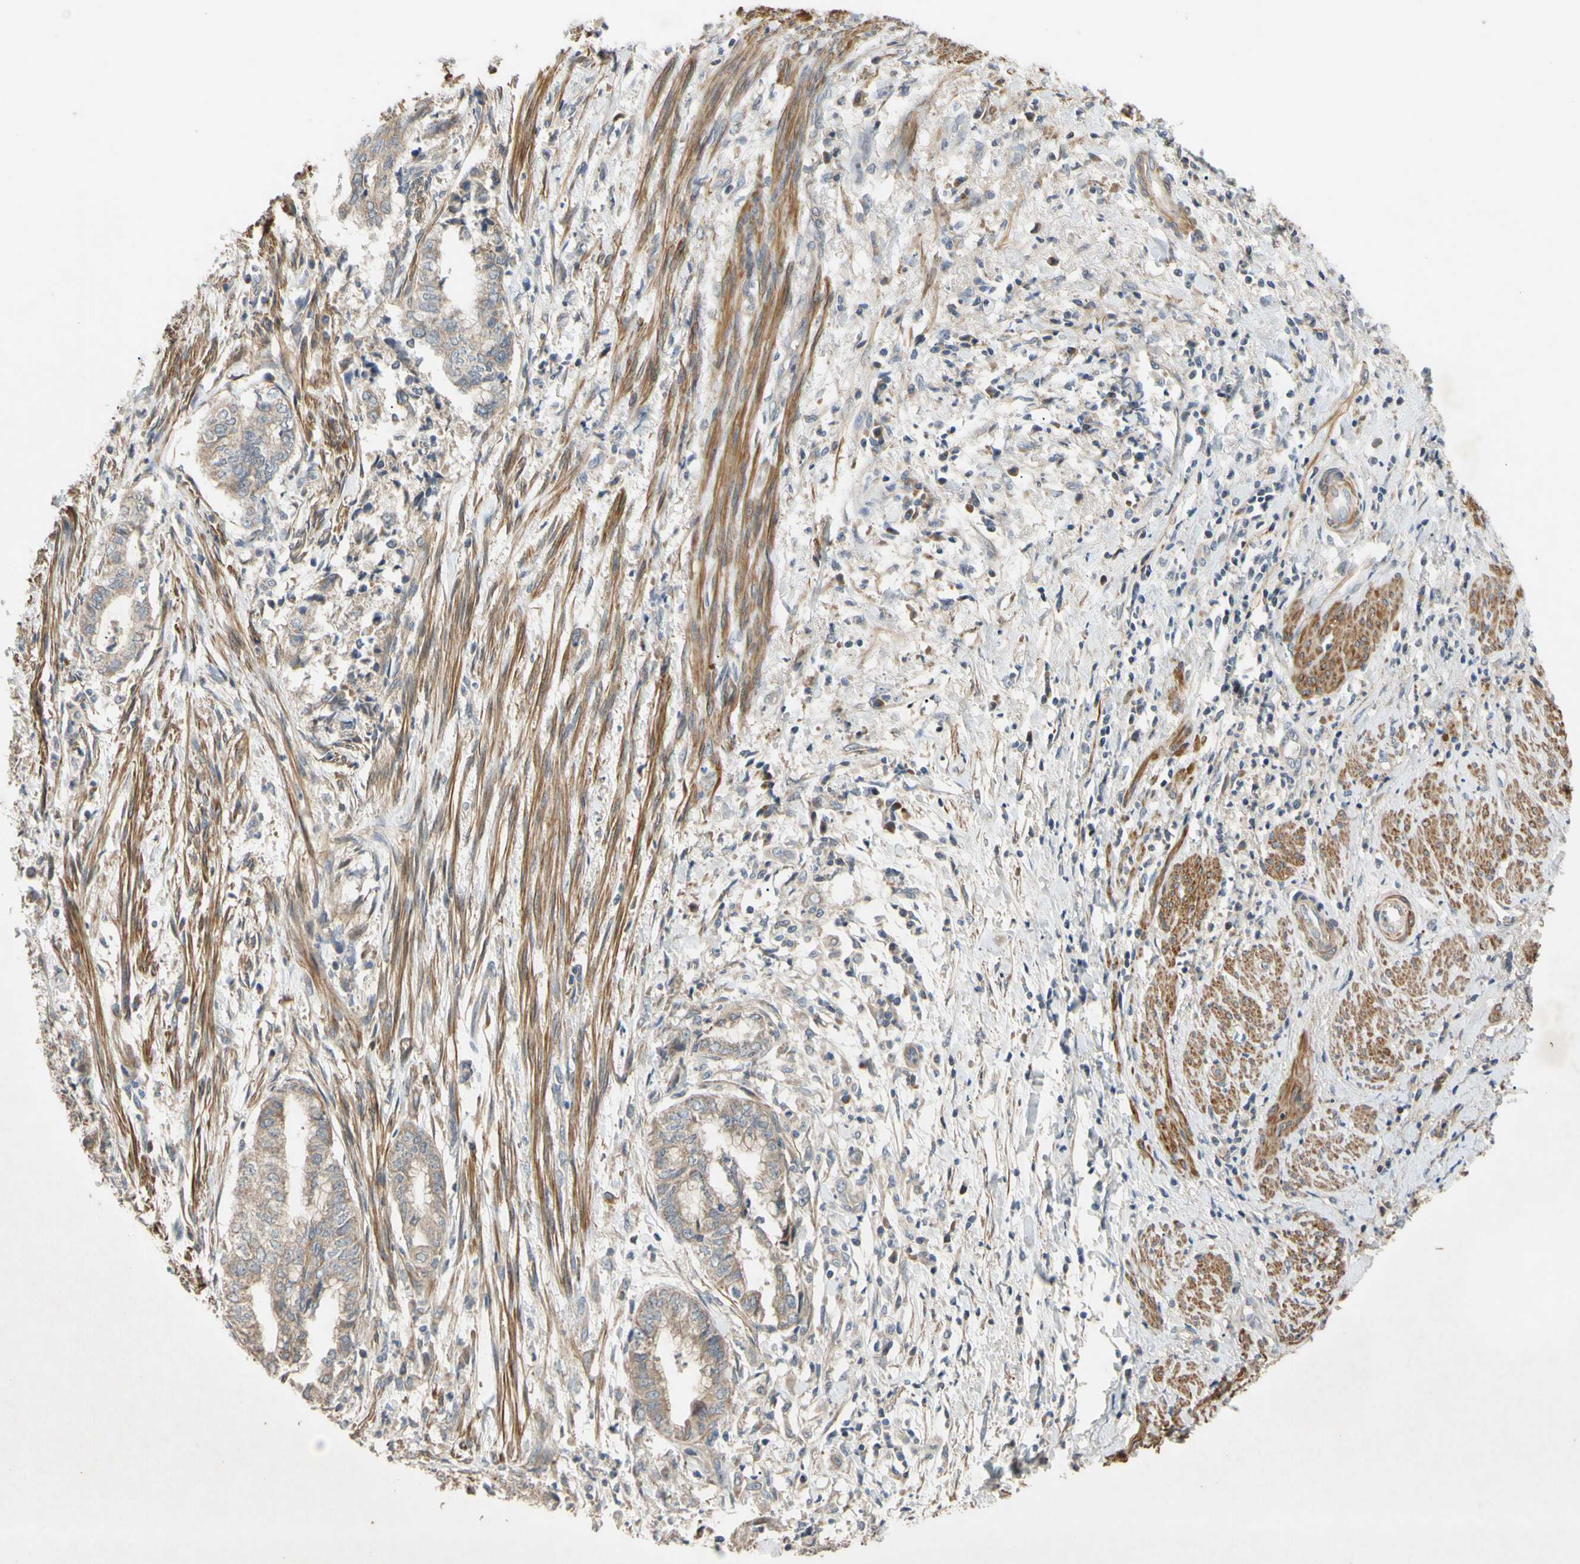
{"staining": {"intensity": "weak", "quantity": ">75%", "location": "cytoplasmic/membranous"}, "tissue": "endometrial cancer", "cell_type": "Tumor cells", "image_type": "cancer", "snomed": [{"axis": "morphology", "description": "Necrosis, NOS"}, {"axis": "morphology", "description": "Adenocarcinoma, NOS"}, {"axis": "topography", "description": "Endometrium"}], "caption": "Brown immunohistochemical staining in human adenocarcinoma (endometrial) exhibits weak cytoplasmic/membranous positivity in approximately >75% of tumor cells. The staining was performed using DAB (3,3'-diaminobenzidine) to visualize the protein expression in brown, while the nuclei were stained in blue with hematoxylin (Magnification: 20x).", "gene": "PARD6A", "patient": {"sex": "female", "age": 79}}